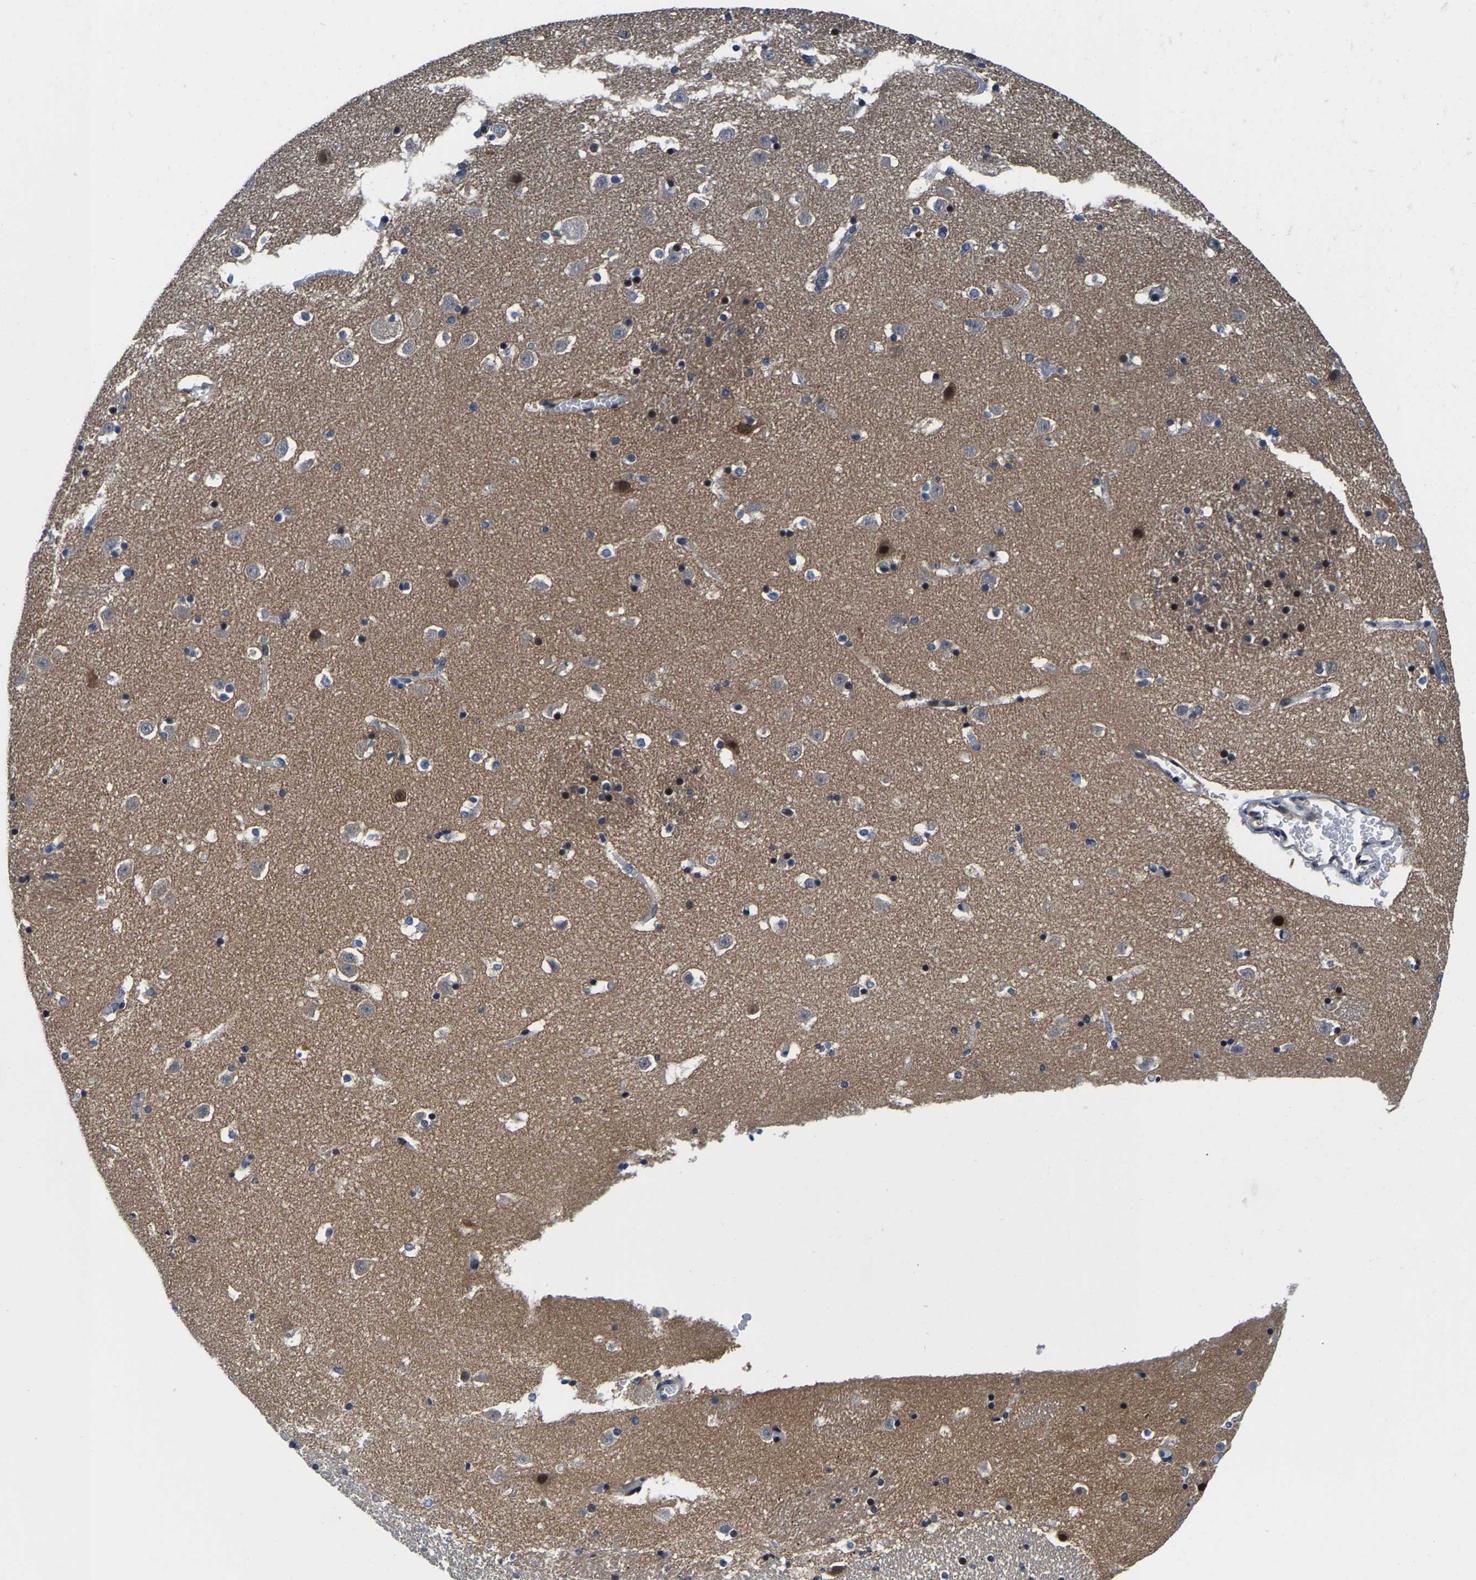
{"staining": {"intensity": "moderate", "quantity": "<25%", "location": "nuclear"}, "tissue": "caudate", "cell_type": "Glial cells", "image_type": "normal", "snomed": [{"axis": "morphology", "description": "Normal tissue, NOS"}, {"axis": "topography", "description": "Lateral ventricle wall"}], "caption": "Immunohistochemistry (IHC) photomicrograph of unremarkable caudate stained for a protein (brown), which shows low levels of moderate nuclear staining in about <25% of glial cells.", "gene": "GTPBP10", "patient": {"sex": "male", "age": 45}}